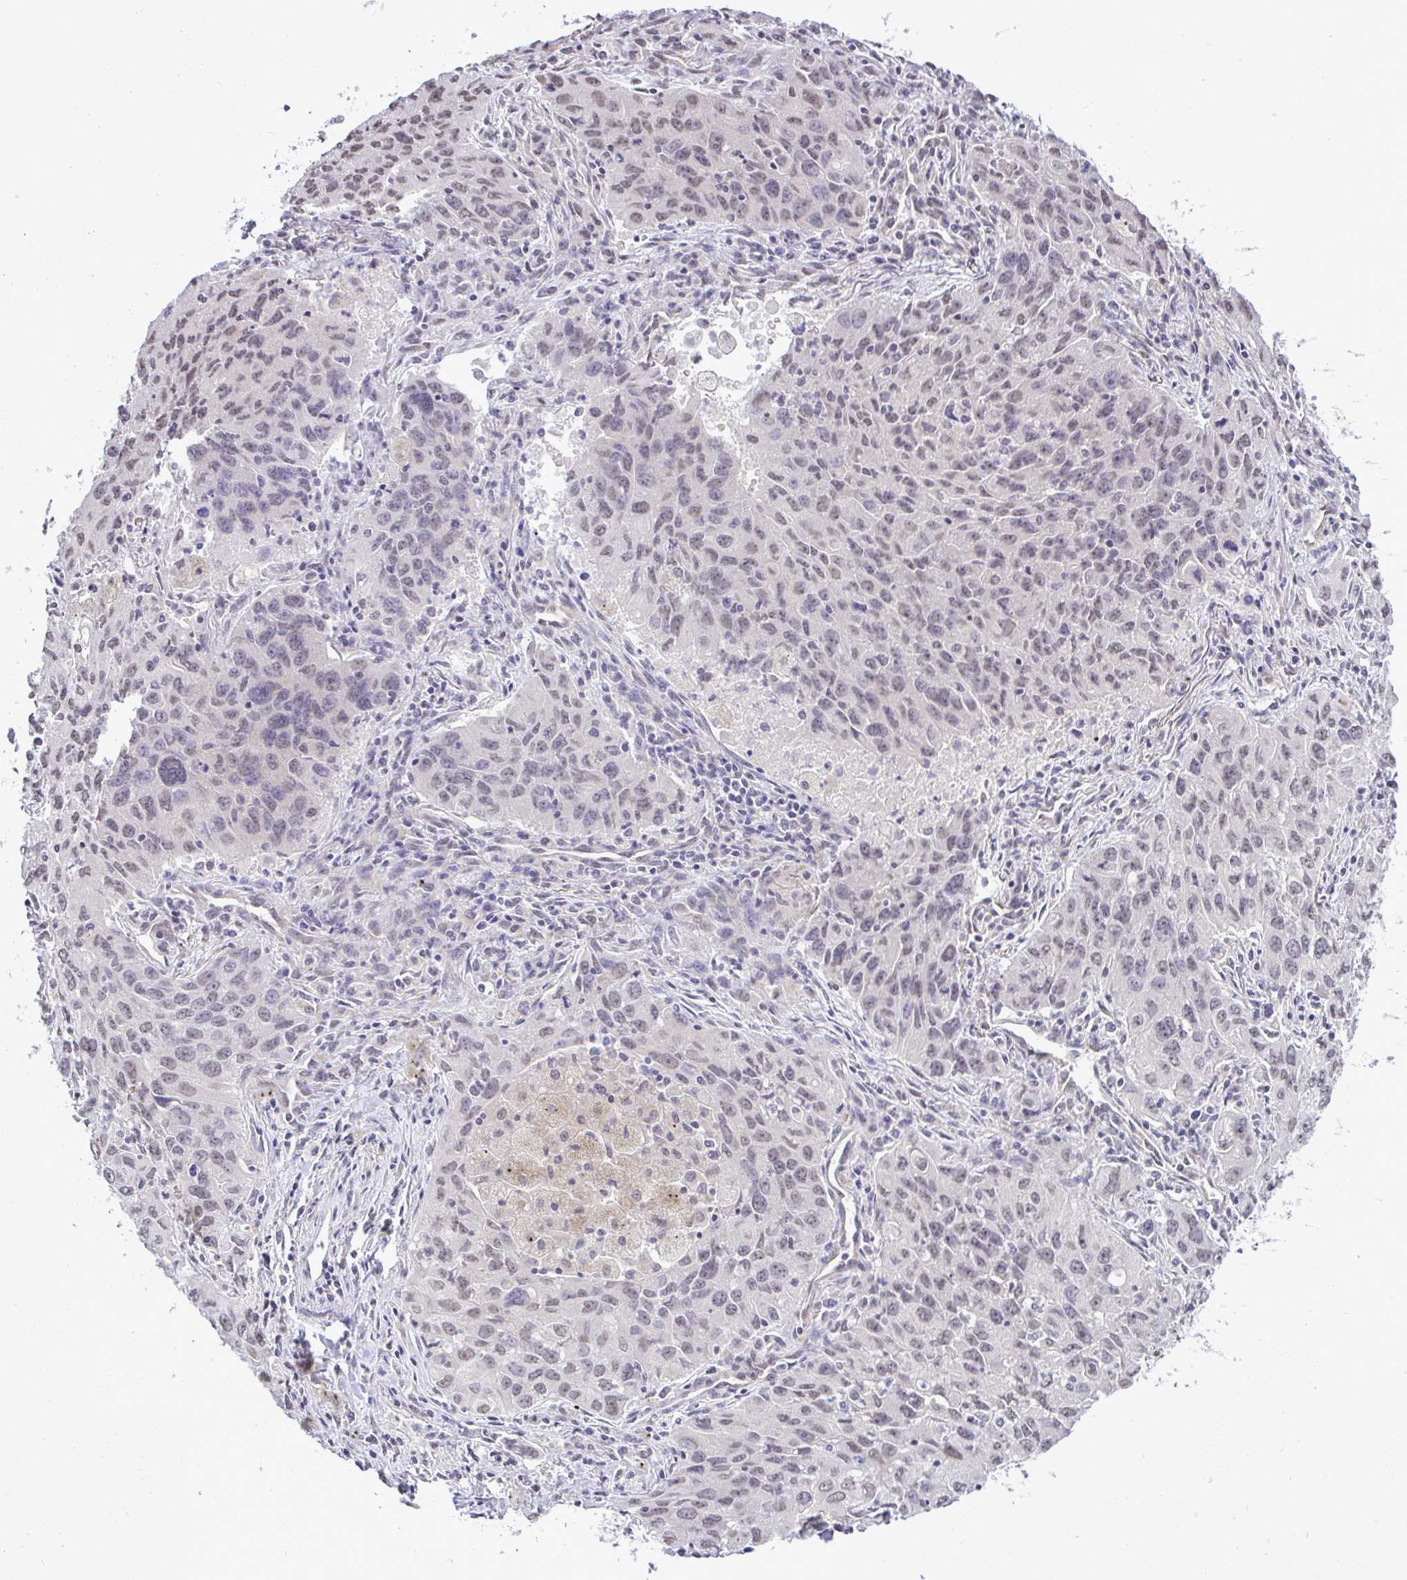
{"staining": {"intensity": "weak", "quantity": "25%-75%", "location": "nuclear"}, "tissue": "lung cancer", "cell_type": "Tumor cells", "image_type": "cancer", "snomed": [{"axis": "morphology", "description": "Adenocarcinoma, NOS"}, {"axis": "morphology", "description": "Adenocarcinoma, metastatic, NOS"}, {"axis": "topography", "description": "Lymph node"}, {"axis": "topography", "description": "Lung"}], "caption": "Tumor cells exhibit weak nuclear expression in approximately 25%-75% of cells in lung adenocarcinoma. (Brightfield microscopy of DAB IHC at high magnification).", "gene": "C9orf64", "patient": {"sex": "female", "age": 42}}